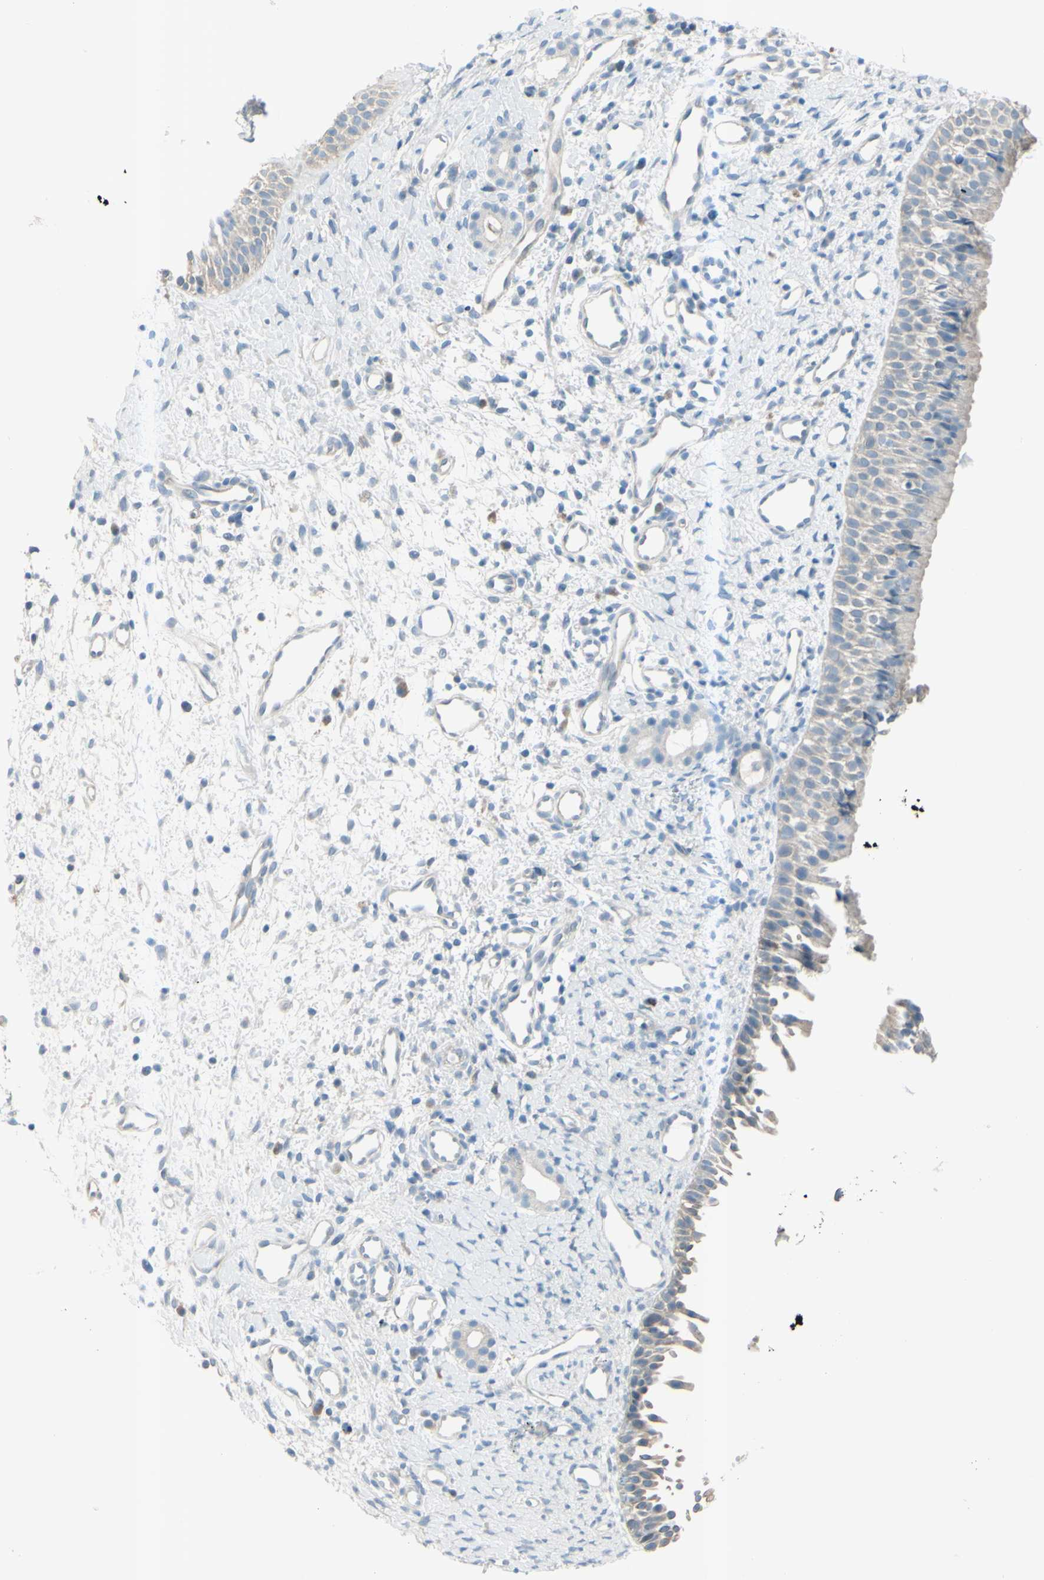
{"staining": {"intensity": "weak", "quantity": "<25%", "location": "cytoplasmic/membranous"}, "tissue": "nasopharynx", "cell_type": "Respiratory epithelial cells", "image_type": "normal", "snomed": [{"axis": "morphology", "description": "Normal tissue, NOS"}, {"axis": "topography", "description": "Nasopharynx"}], "caption": "IHC of unremarkable human nasopharynx exhibits no staining in respiratory epithelial cells.", "gene": "GPR34", "patient": {"sex": "male", "age": 22}}